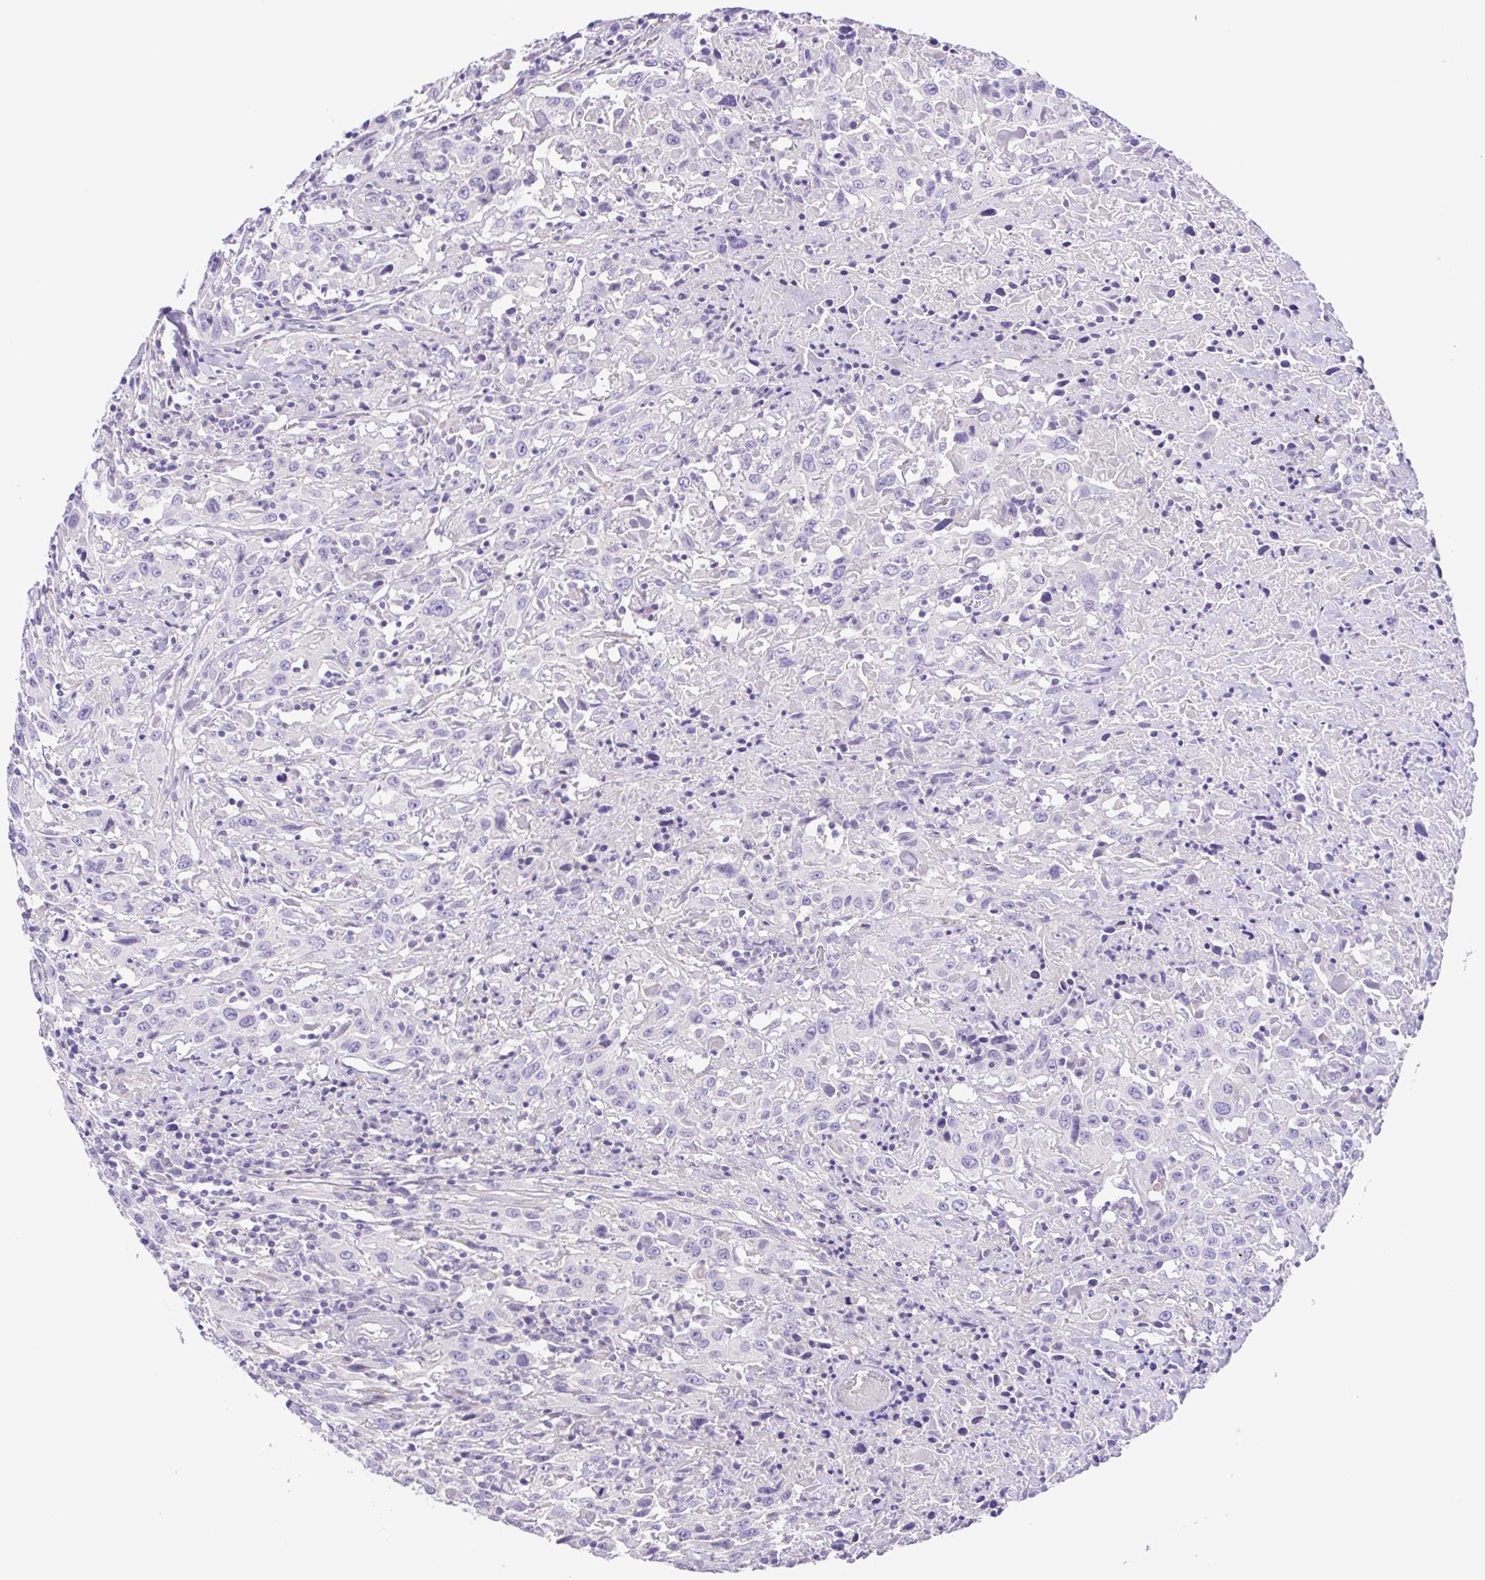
{"staining": {"intensity": "negative", "quantity": "none", "location": "none"}, "tissue": "urothelial cancer", "cell_type": "Tumor cells", "image_type": "cancer", "snomed": [{"axis": "morphology", "description": "Urothelial carcinoma, High grade"}, {"axis": "topography", "description": "Urinary bladder"}], "caption": "Photomicrograph shows no protein staining in tumor cells of high-grade urothelial carcinoma tissue.", "gene": "ISM2", "patient": {"sex": "male", "age": 61}}